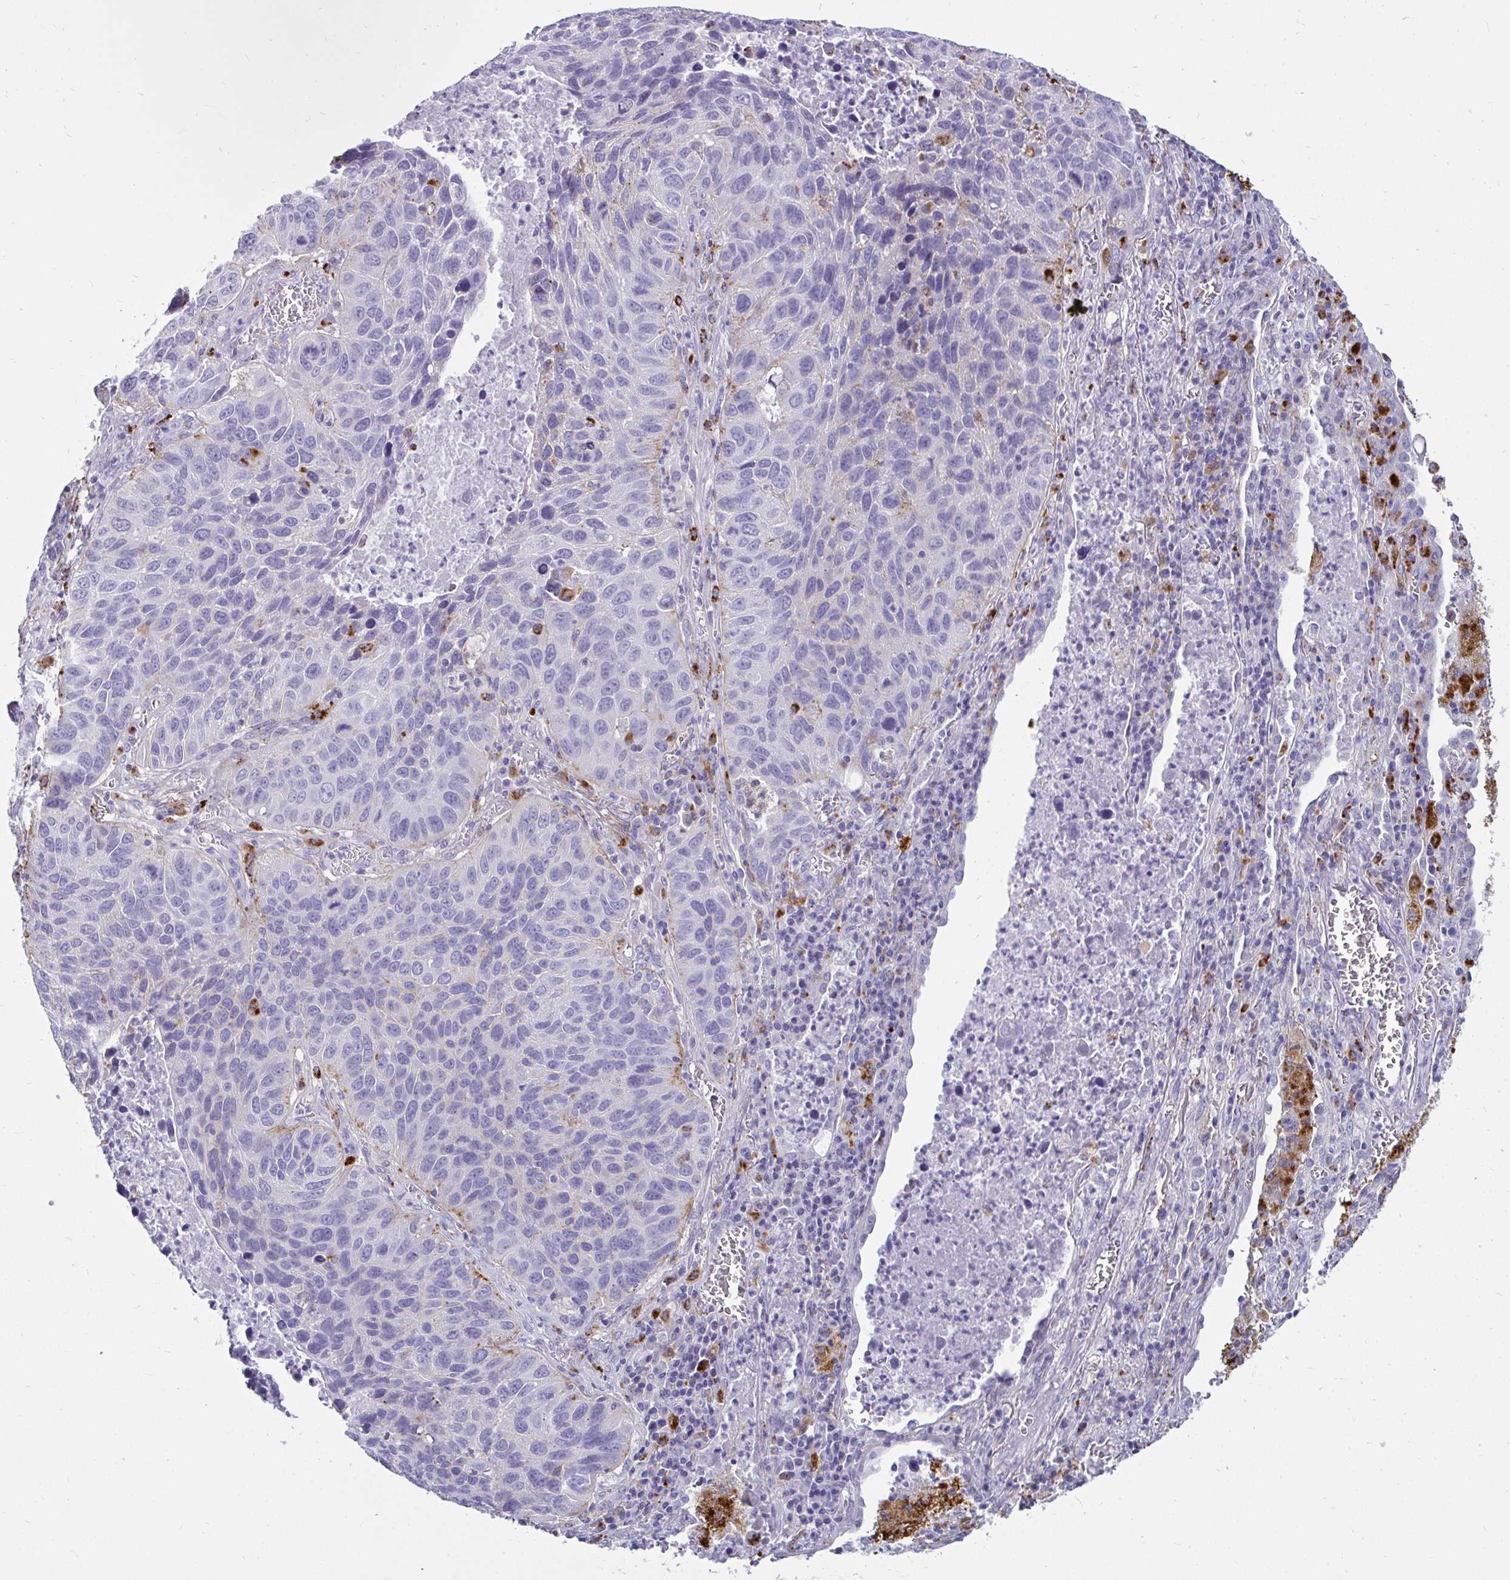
{"staining": {"intensity": "negative", "quantity": "none", "location": "none"}, "tissue": "lung cancer", "cell_type": "Tumor cells", "image_type": "cancer", "snomed": [{"axis": "morphology", "description": "Squamous cell carcinoma, NOS"}, {"axis": "topography", "description": "Lung"}], "caption": "Immunohistochemical staining of lung cancer displays no significant positivity in tumor cells.", "gene": "CTSZ", "patient": {"sex": "female", "age": 61}}